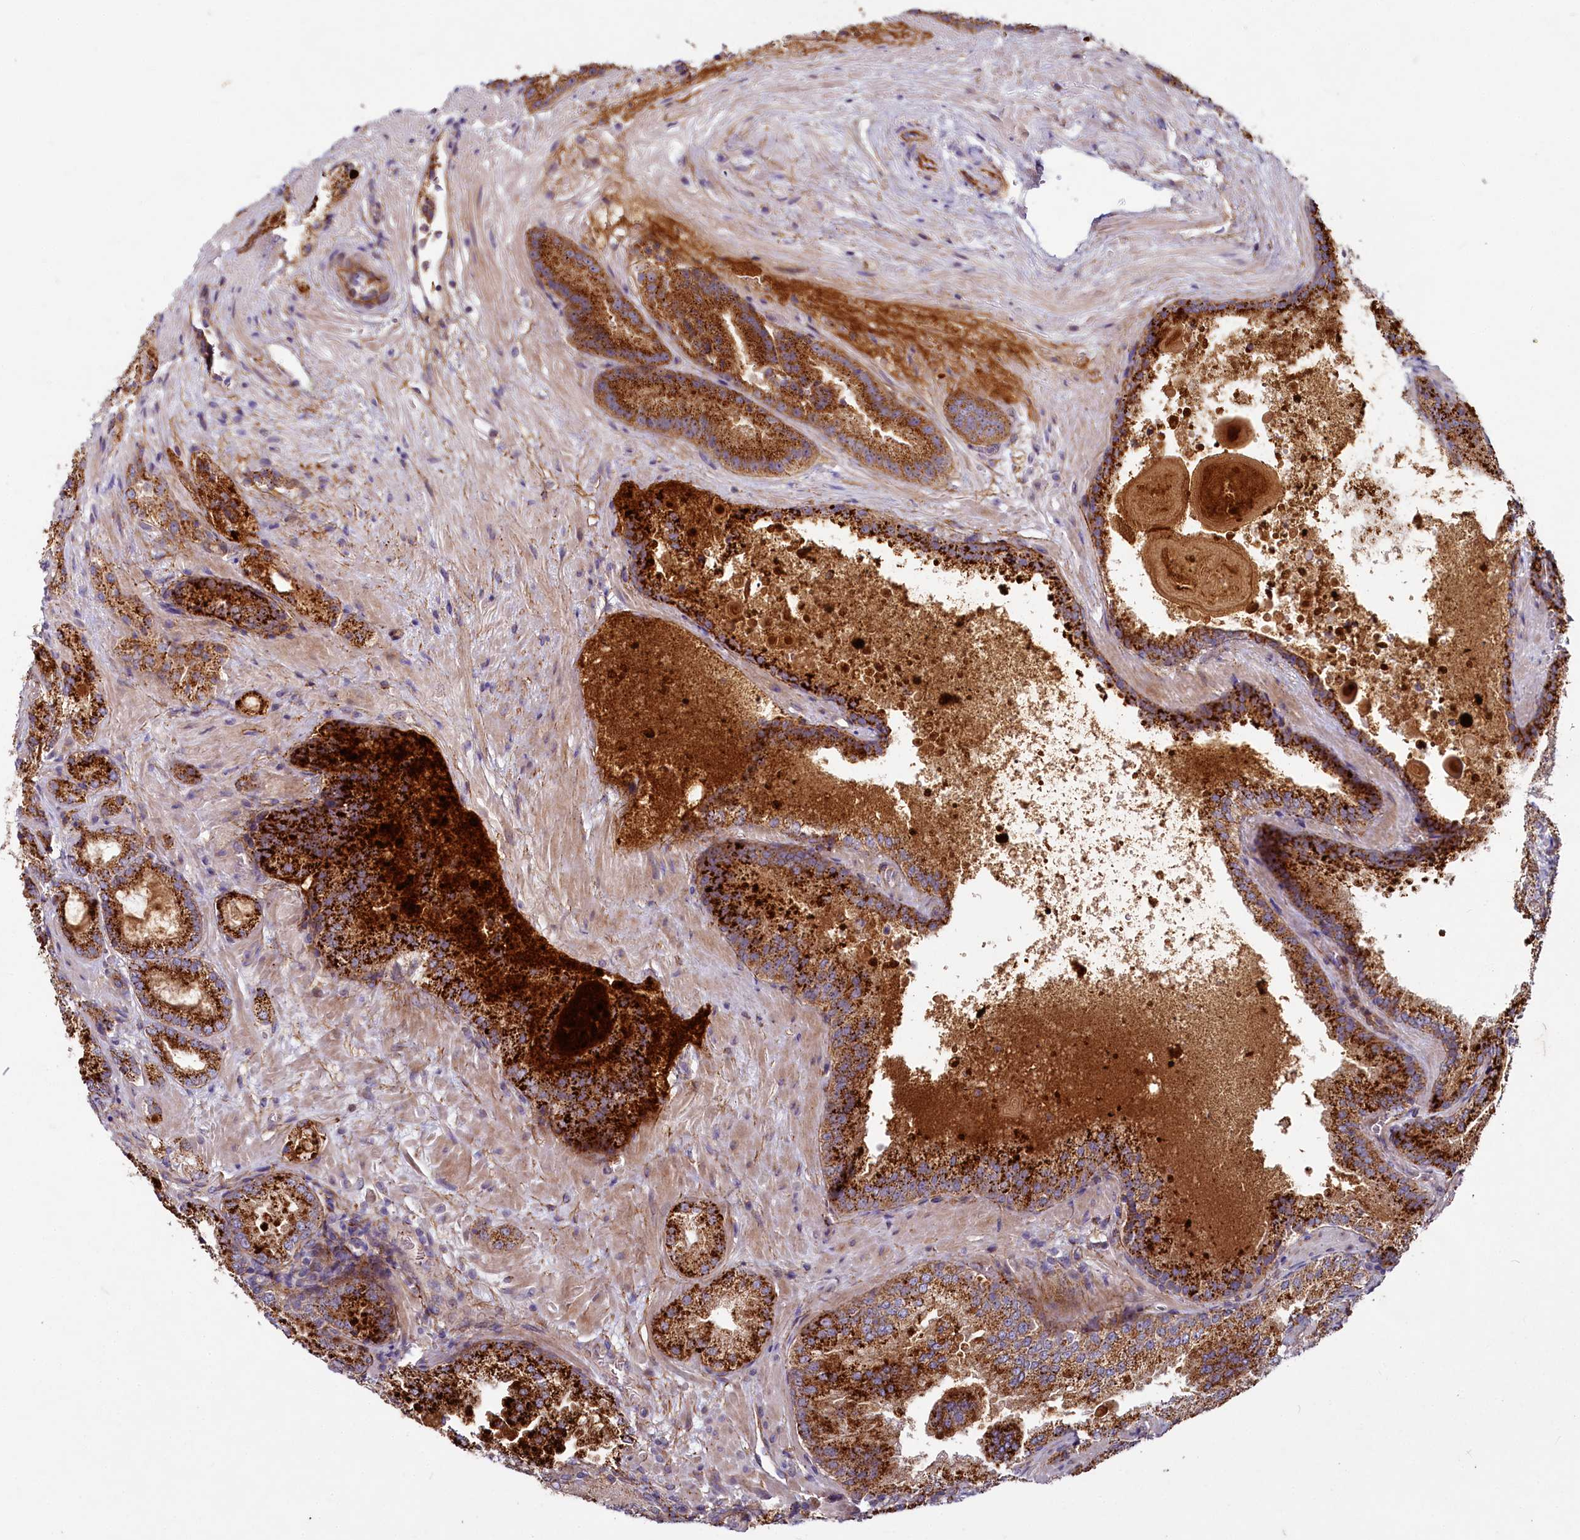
{"staining": {"intensity": "strong", "quantity": ">75%", "location": "cytoplasmic/membranous"}, "tissue": "prostate cancer", "cell_type": "Tumor cells", "image_type": "cancer", "snomed": [{"axis": "morphology", "description": "Adenocarcinoma, Low grade"}, {"axis": "topography", "description": "Prostate"}], "caption": "Protein expression analysis of low-grade adenocarcinoma (prostate) displays strong cytoplasmic/membranous expression in approximately >75% of tumor cells. (Stains: DAB in brown, nuclei in blue, Microscopy: brightfield microscopy at high magnification).", "gene": "ADCY2", "patient": {"sex": "male", "age": 74}}